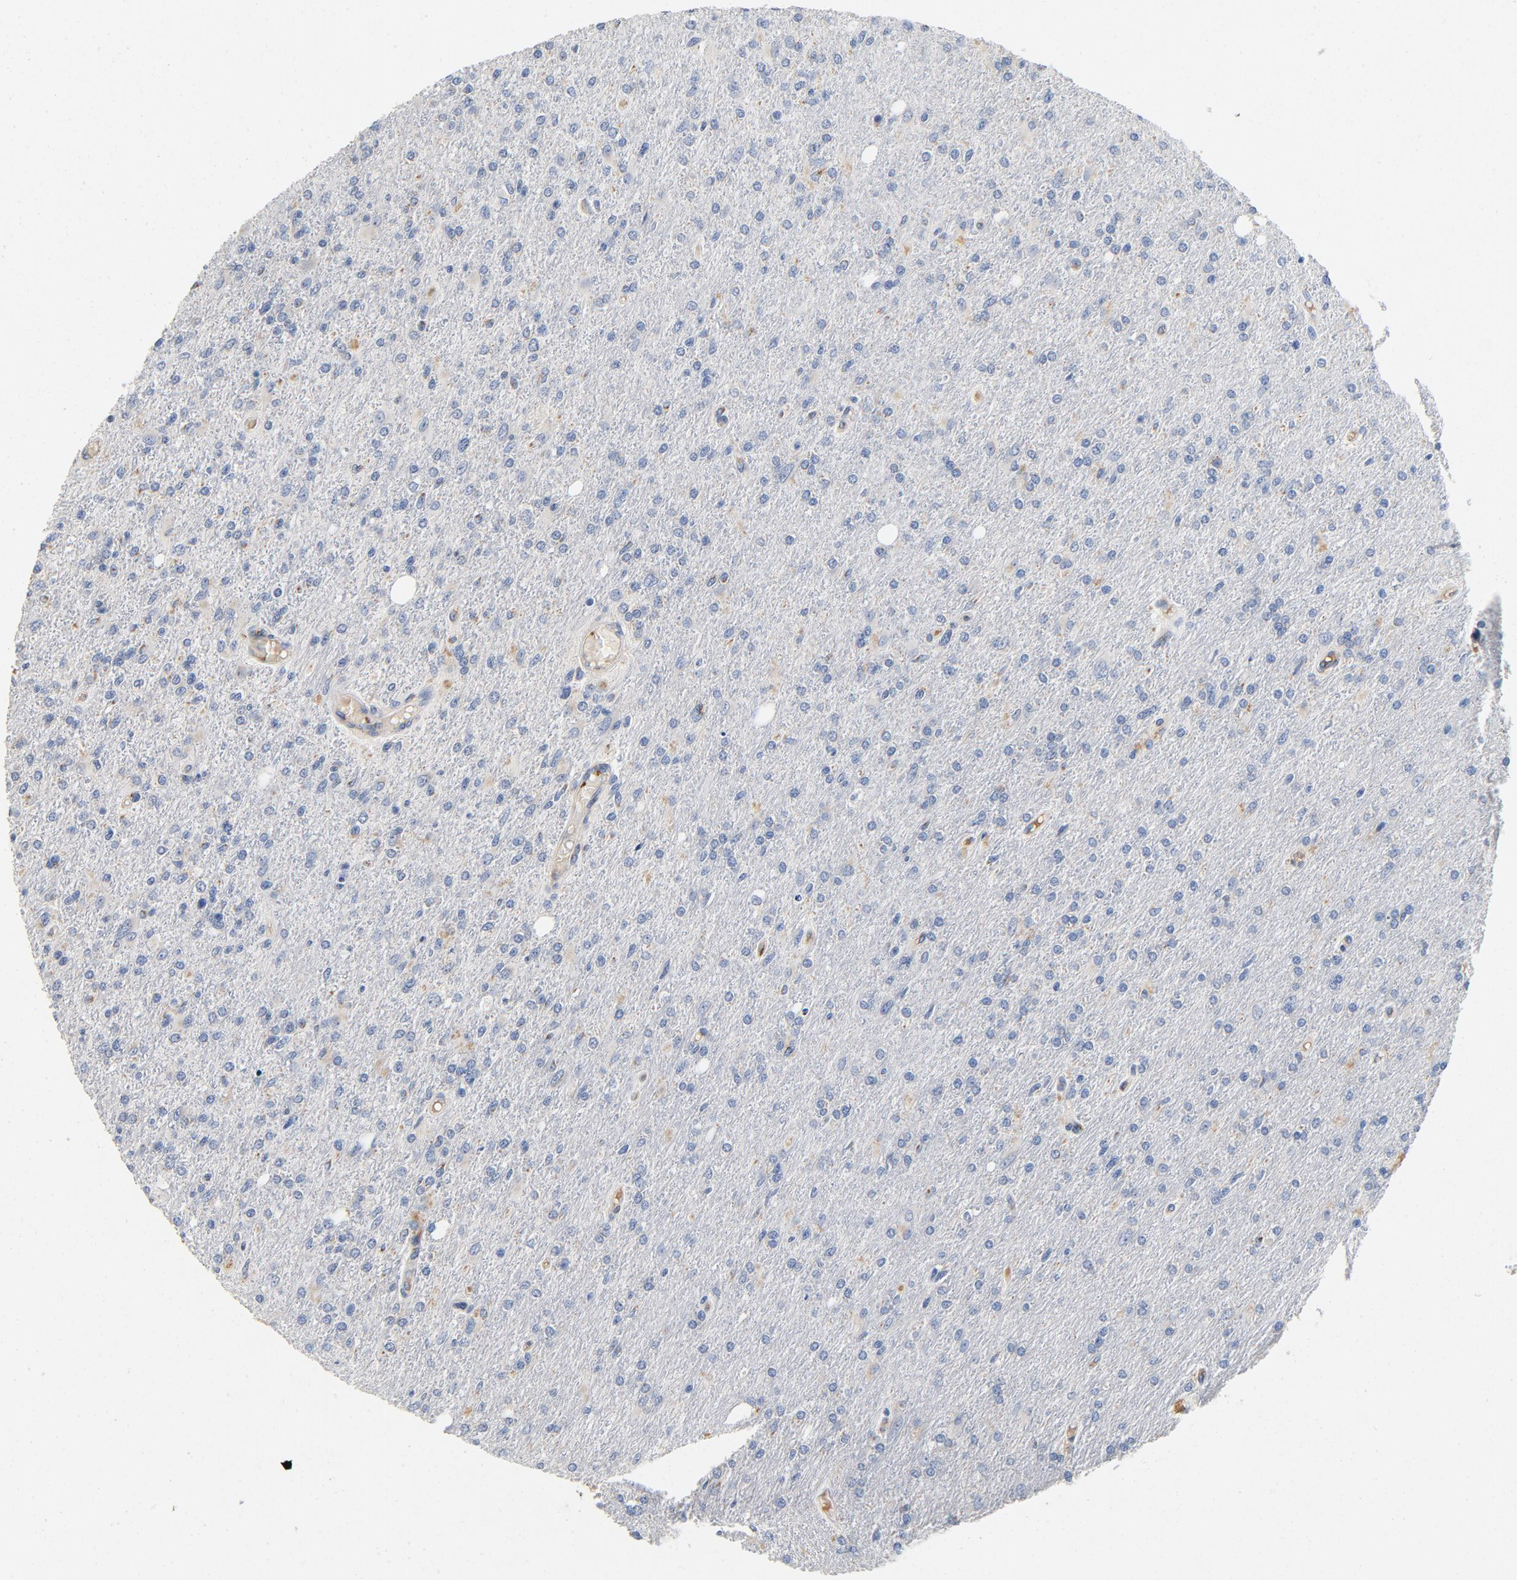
{"staining": {"intensity": "negative", "quantity": "none", "location": "none"}, "tissue": "glioma", "cell_type": "Tumor cells", "image_type": "cancer", "snomed": [{"axis": "morphology", "description": "Glioma, malignant, High grade"}, {"axis": "topography", "description": "Cerebral cortex"}], "caption": "High power microscopy histopathology image of an immunohistochemistry histopathology image of malignant glioma (high-grade), revealing no significant positivity in tumor cells. Brightfield microscopy of immunohistochemistry stained with DAB (3,3'-diaminobenzidine) (brown) and hematoxylin (blue), captured at high magnification.", "gene": "LMAN2", "patient": {"sex": "male", "age": 76}}